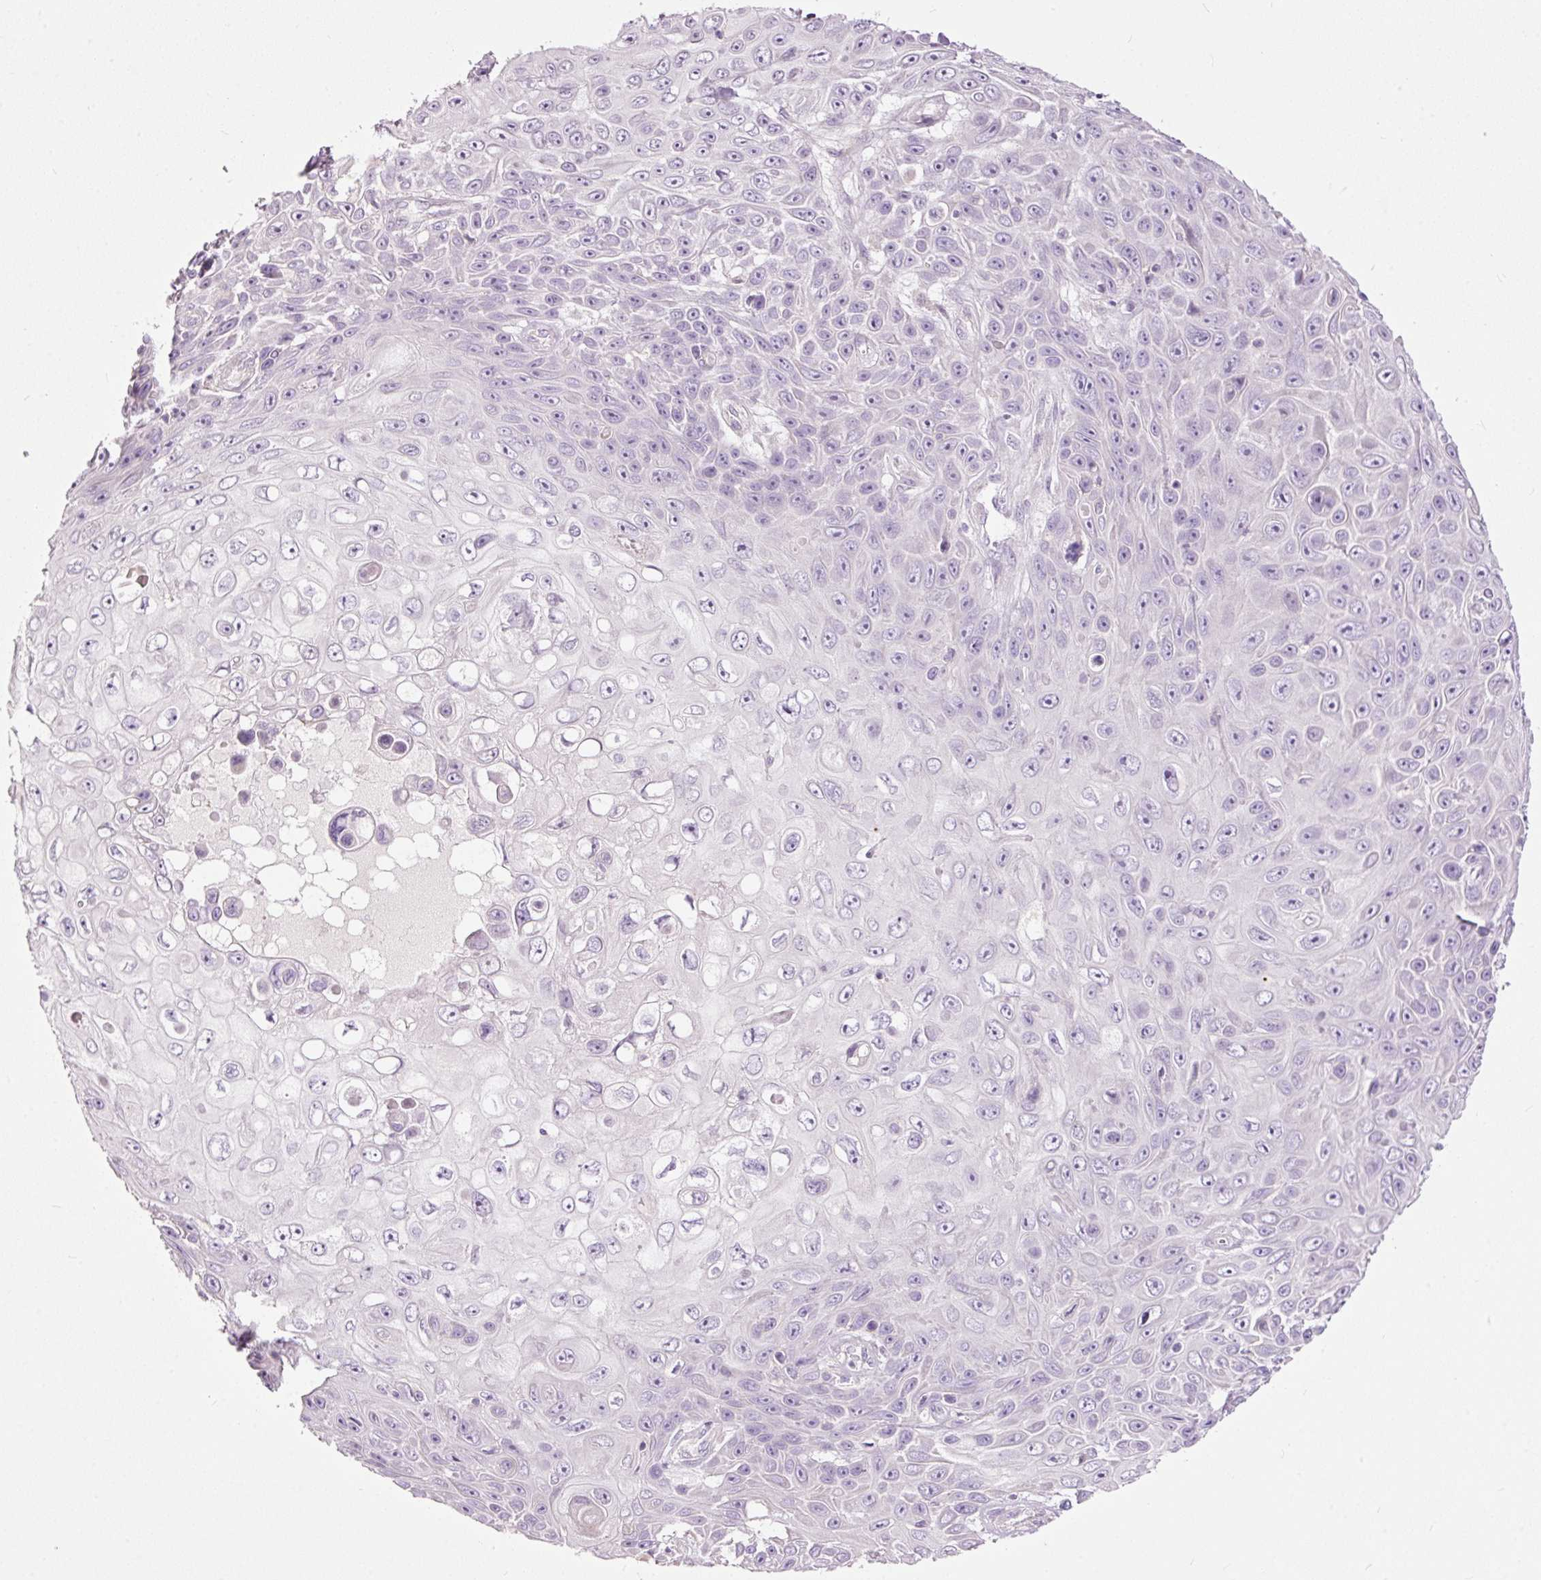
{"staining": {"intensity": "negative", "quantity": "none", "location": "none"}, "tissue": "skin cancer", "cell_type": "Tumor cells", "image_type": "cancer", "snomed": [{"axis": "morphology", "description": "Squamous cell carcinoma, NOS"}, {"axis": "topography", "description": "Skin"}], "caption": "Human skin cancer (squamous cell carcinoma) stained for a protein using immunohistochemistry exhibits no expression in tumor cells.", "gene": "FCRL4", "patient": {"sex": "male", "age": 82}}